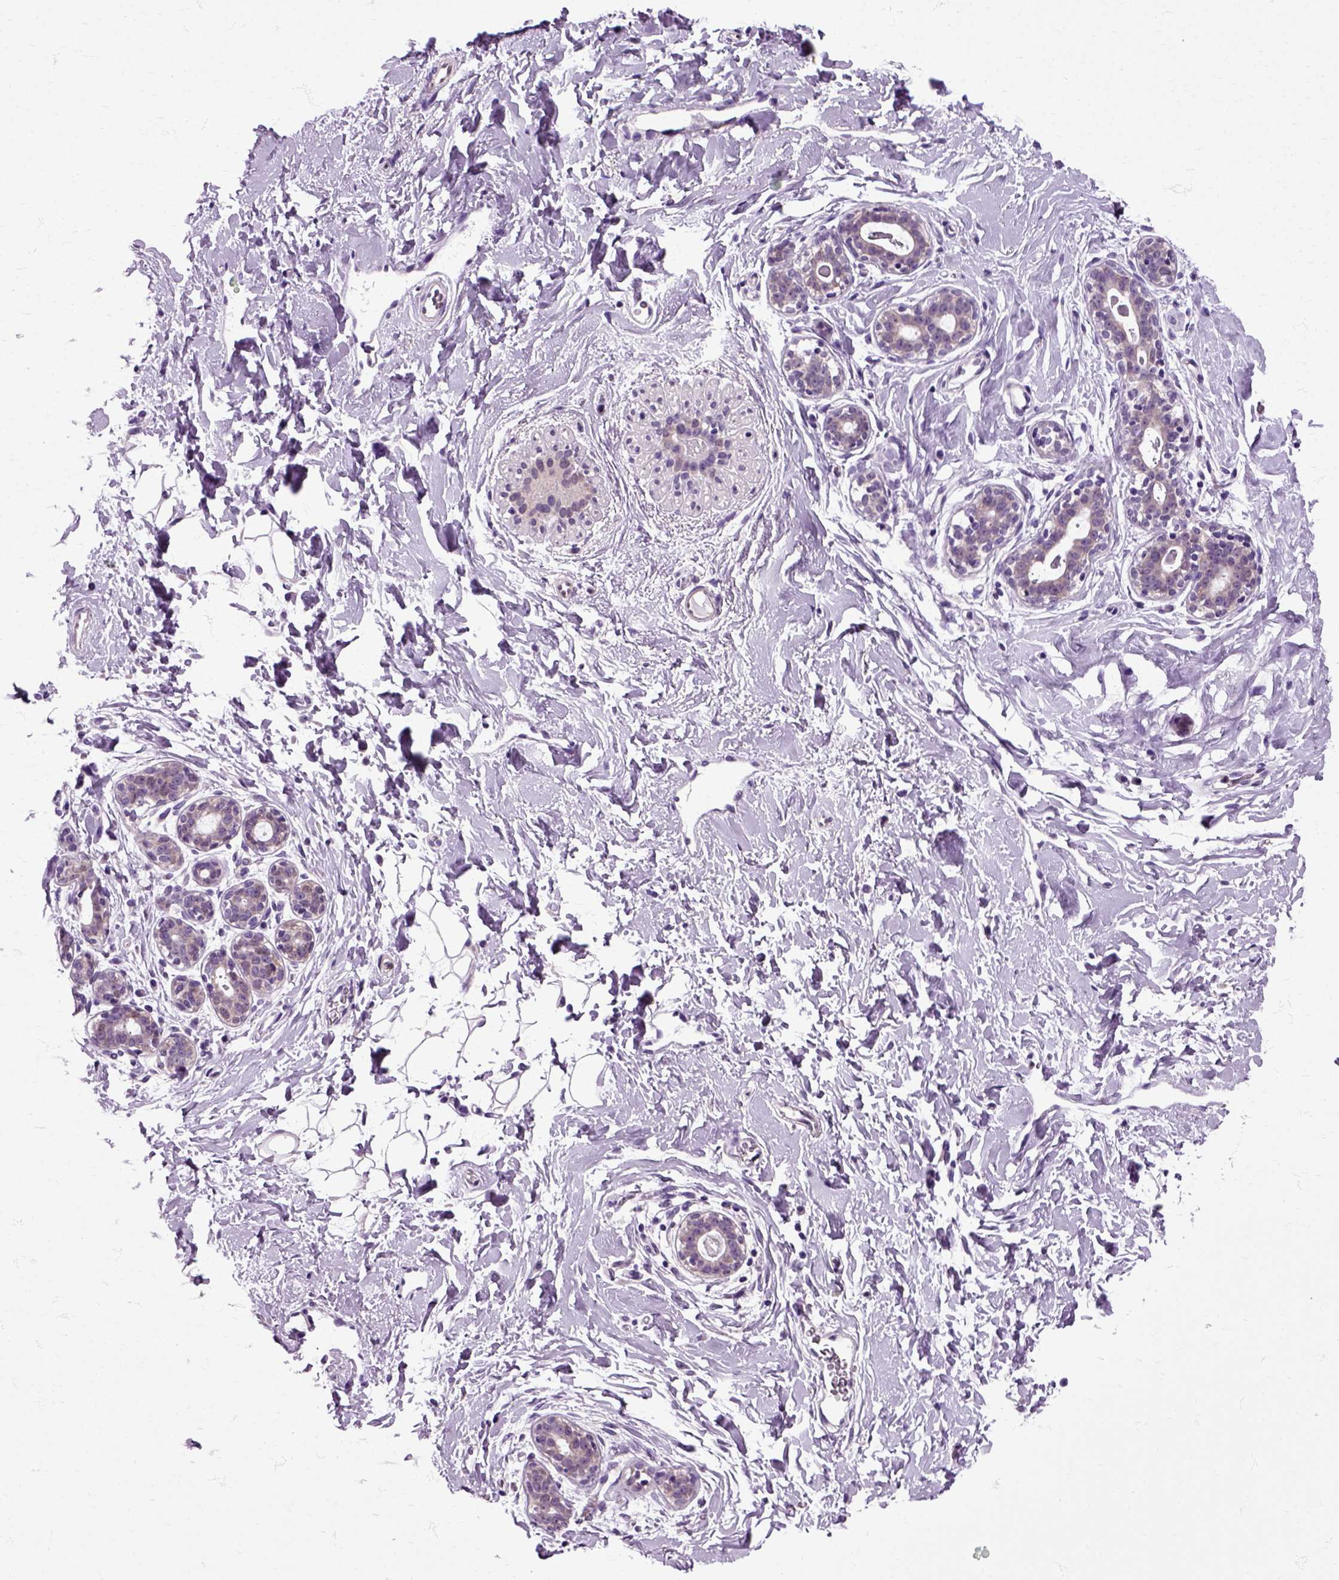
{"staining": {"intensity": "negative", "quantity": "none", "location": "none"}, "tissue": "breast", "cell_type": "Adipocytes", "image_type": "normal", "snomed": [{"axis": "morphology", "description": "Normal tissue, NOS"}, {"axis": "topography", "description": "Breast"}], "caption": "Immunohistochemistry histopathology image of benign breast stained for a protein (brown), which exhibits no staining in adipocytes. The staining was performed using DAB (3,3'-diaminobenzidine) to visualize the protein expression in brown, while the nuclei were stained in blue with hematoxylin (Magnification: 20x).", "gene": "HSPA2", "patient": {"sex": "female", "age": 43}}